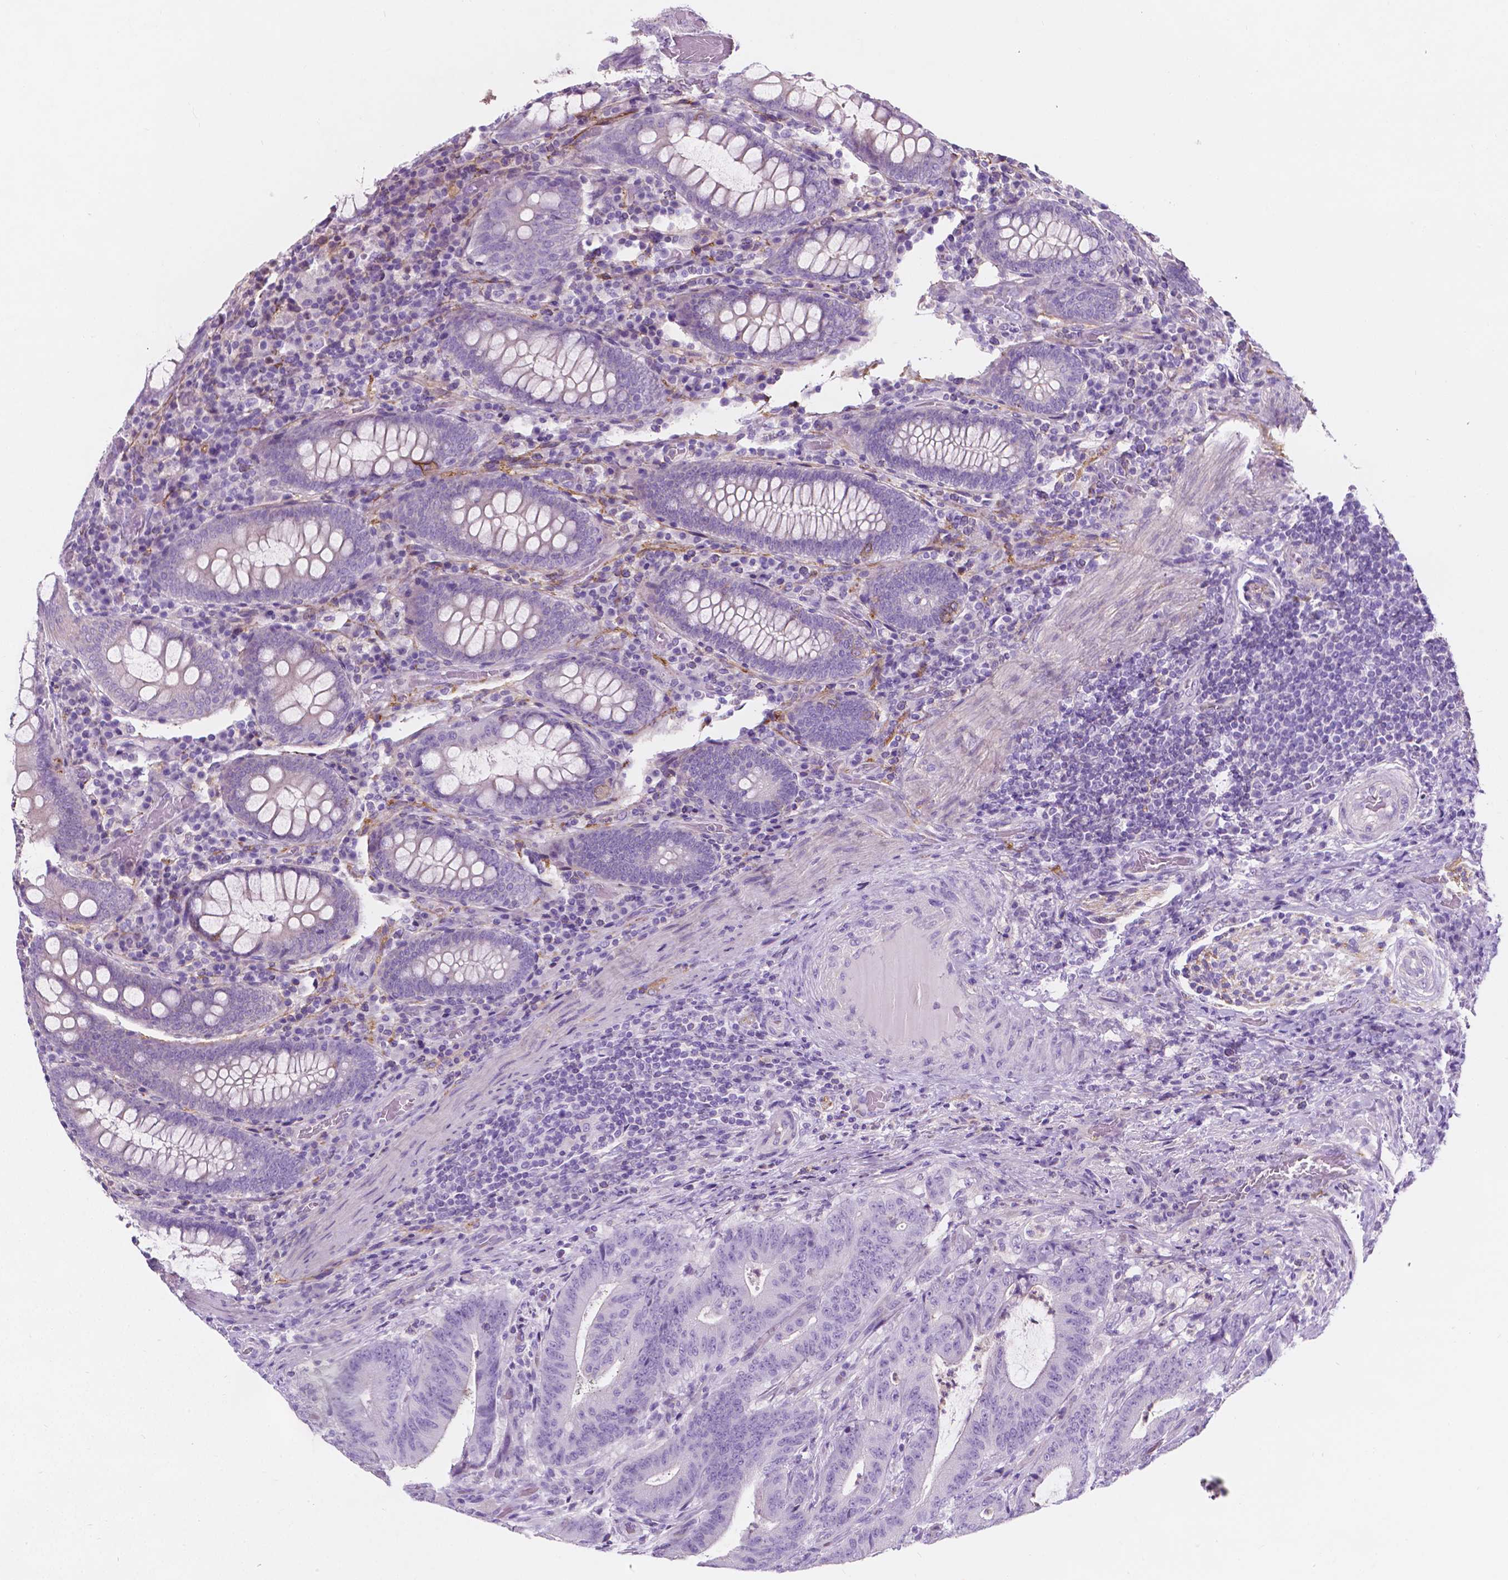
{"staining": {"intensity": "negative", "quantity": "none", "location": "none"}, "tissue": "colorectal cancer", "cell_type": "Tumor cells", "image_type": "cancer", "snomed": [{"axis": "morphology", "description": "Adenocarcinoma, NOS"}, {"axis": "topography", "description": "Colon"}], "caption": "The photomicrograph exhibits no significant expression in tumor cells of colorectal cancer (adenocarcinoma). (Stains: DAB immunohistochemistry with hematoxylin counter stain, Microscopy: brightfield microscopy at high magnification).", "gene": "GNAO1", "patient": {"sex": "female", "age": 43}}